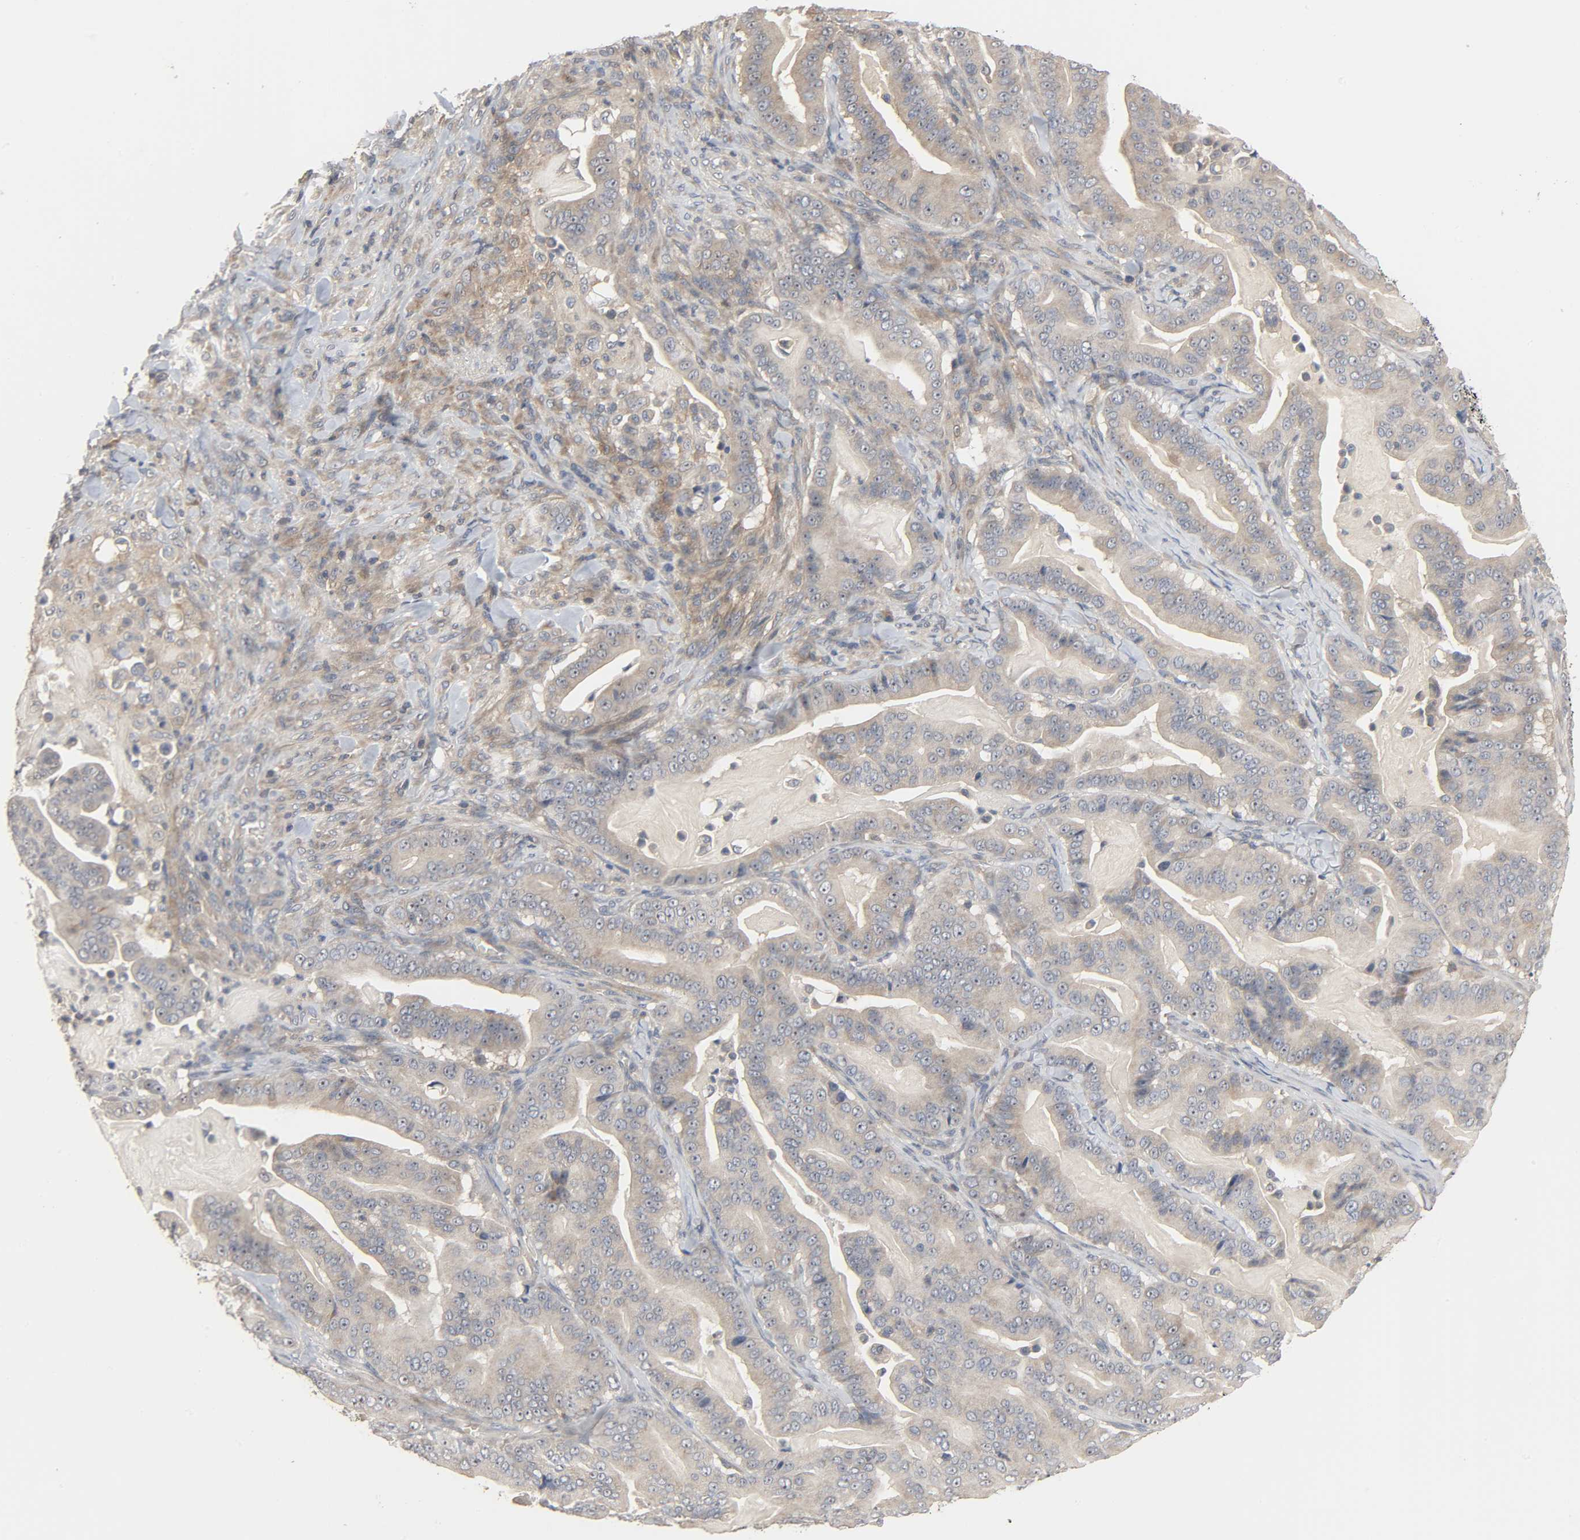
{"staining": {"intensity": "moderate", "quantity": ">75%", "location": "cytoplasmic/membranous,nuclear"}, "tissue": "pancreatic cancer", "cell_type": "Tumor cells", "image_type": "cancer", "snomed": [{"axis": "morphology", "description": "Adenocarcinoma, NOS"}, {"axis": "topography", "description": "Pancreas"}], "caption": "Pancreatic adenocarcinoma stained with DAB (3,3'-diaminobenzidine) immunohistochemistry (IHC) displays medium levels of moderate cytoplasmic/membranous and nuclear expression in approximately >75% of tumor cells.", "gene": "PLEKHA2", "patient": {"sex": "male", "age": 63}}